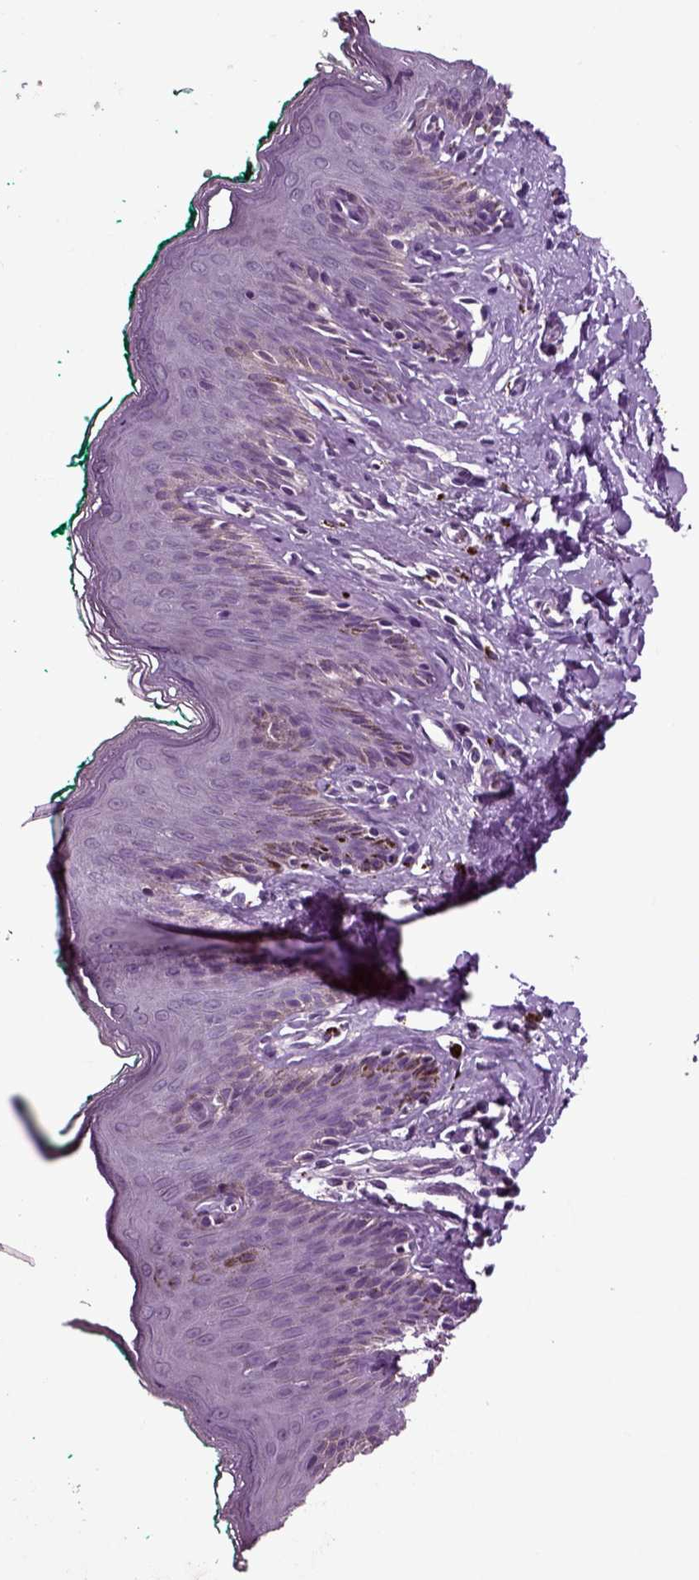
{"staining": {"intensity": "negative", "quantity": "none", "location": "none"}, "tissue": "skin", "cell_type": "Epidermal cells", "image_type": "normal", "snomed": [{"axis": "morphology", "description": "Normal tissue, NOS"}, {"axis": "topography", "description": "Vulva"}], "caption": "This is an immunohistochemistry (IHC) histopathology image of benign skin. There is no positivity in epidermal cells.", "gene": "CRHR1", "patient": {"sex": "female", "age": 66}}